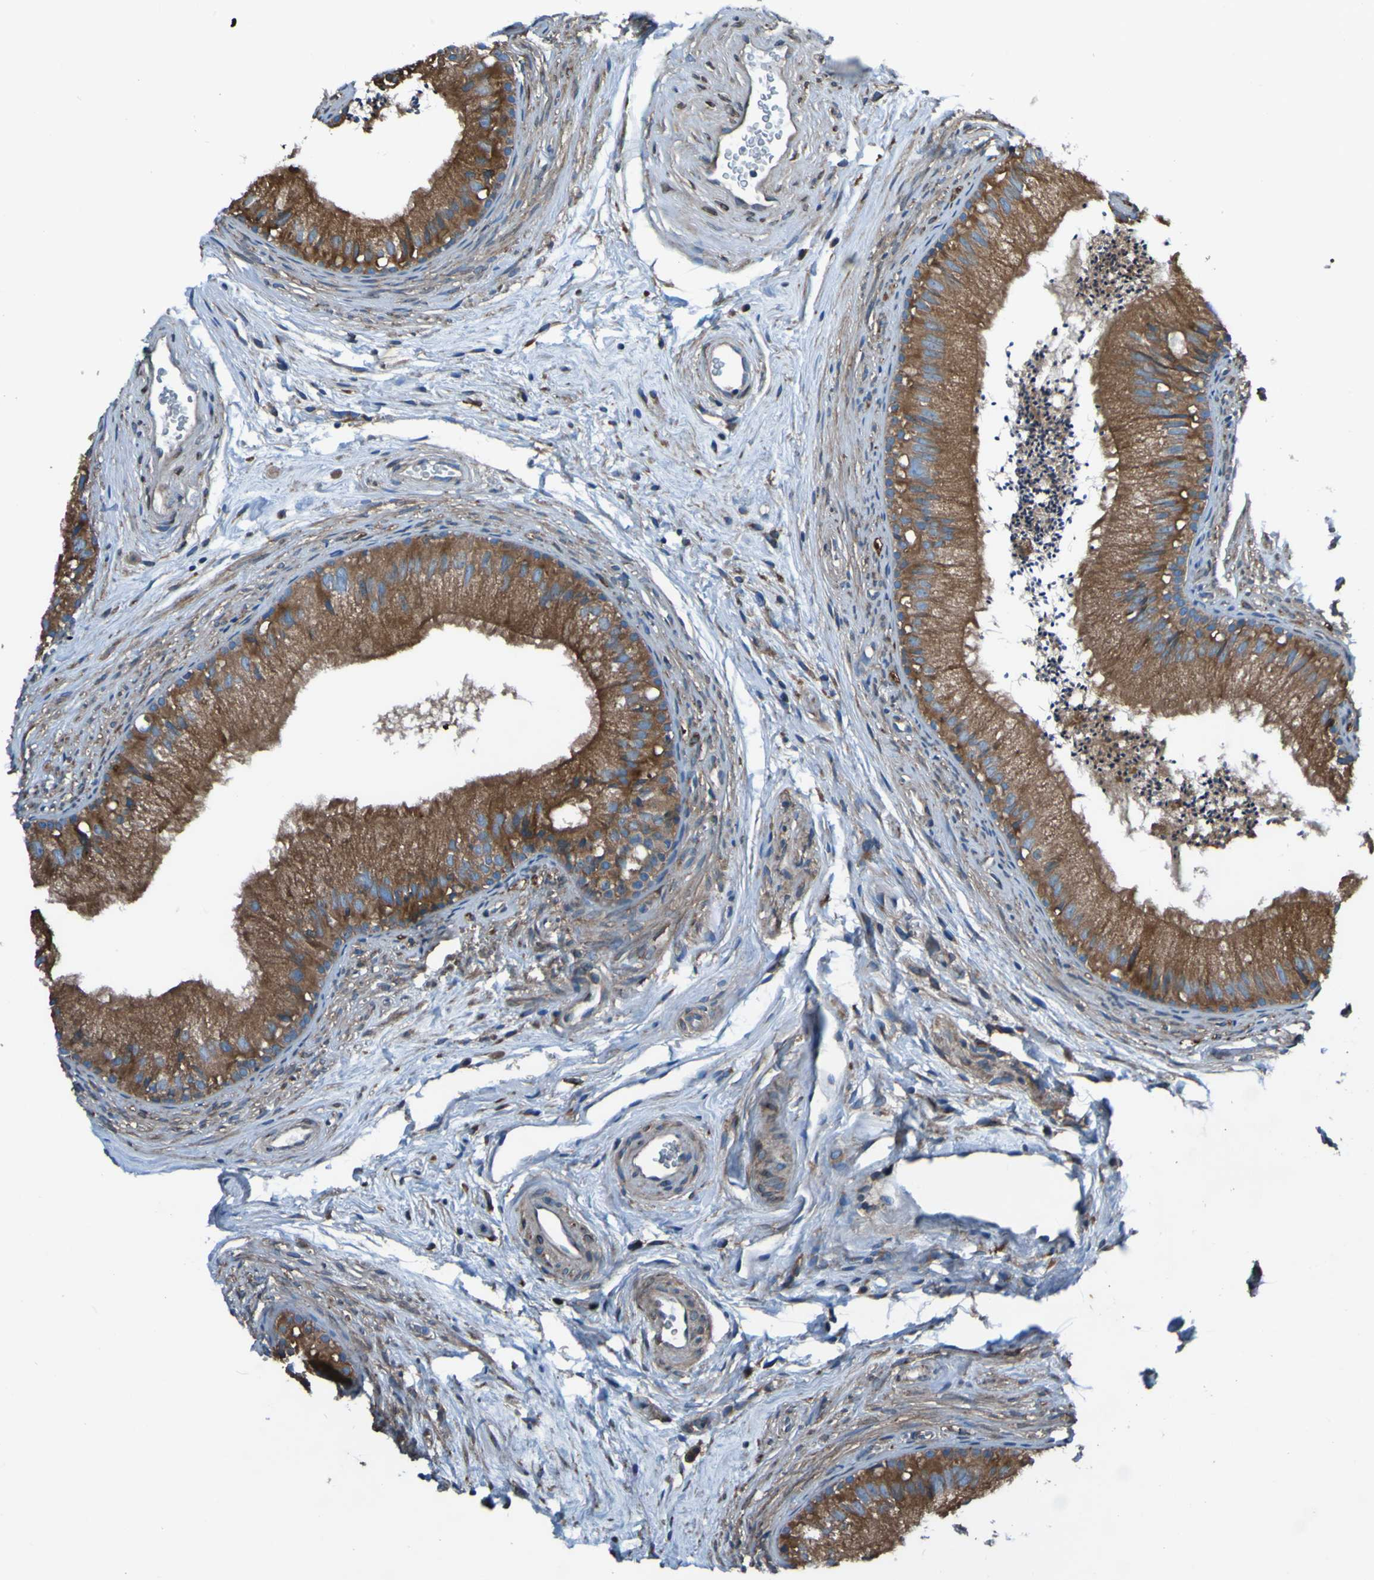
{"staining": {"intensity": "strong", "quantity": "25%-75%", "location": "cytoplasmic/membranous"}, "tissue": "epididymis", "cell_type": "Glandular cells", "image_type": "normal", "snomed": [{"axis": "morphology", "description": "Normal tissue, NOS"}, {"axis": "topography", "description": "Epididymis"}], "caption": "DAB immunohistochemical staining of normal human epididymis reveals strong cytoplasmic/membranous protein staining in approximately 25%-75% of glandular cells.", "gene": "RAB5B", "patient": {"sex": "male", "age": 56}}